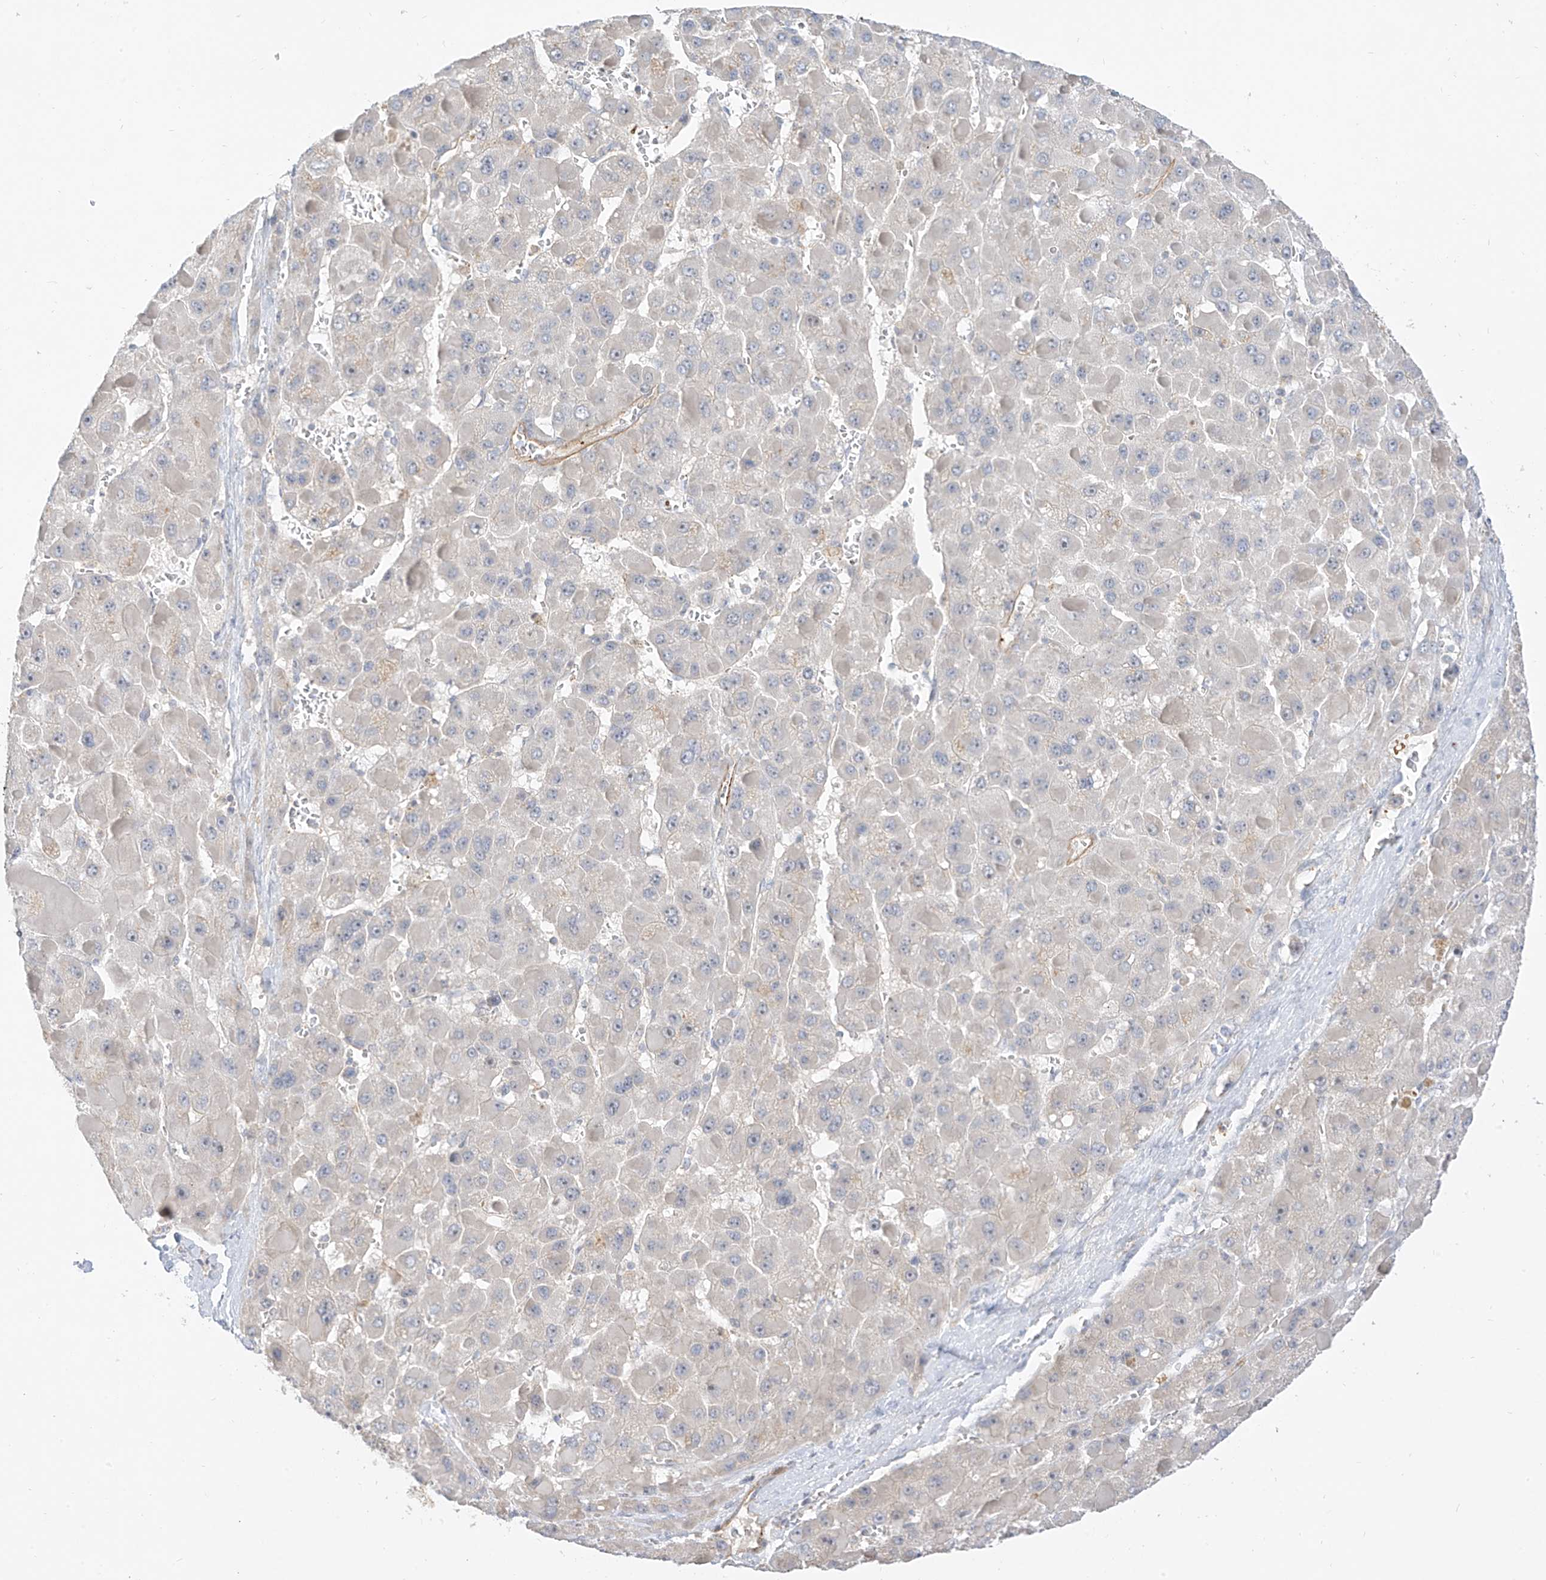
{"staining": {"intensity": "negative", "quantity": "none", "location": "none"}, "tissue": "liver cancer", "cell_type": "Tumor cells", "image_type": "cancer", "snomed": [{"axis": "morphology", "description": "Carcinoma, Hepatocellular, NOS"}, {"axis": "topography", "description": "Liver"}], "caption": "There is no significant staining in tumor cells of liver hepatocellular carcinoma.", "gene": "C2orf42", "patient": {"sex": "female", "age": 73}}